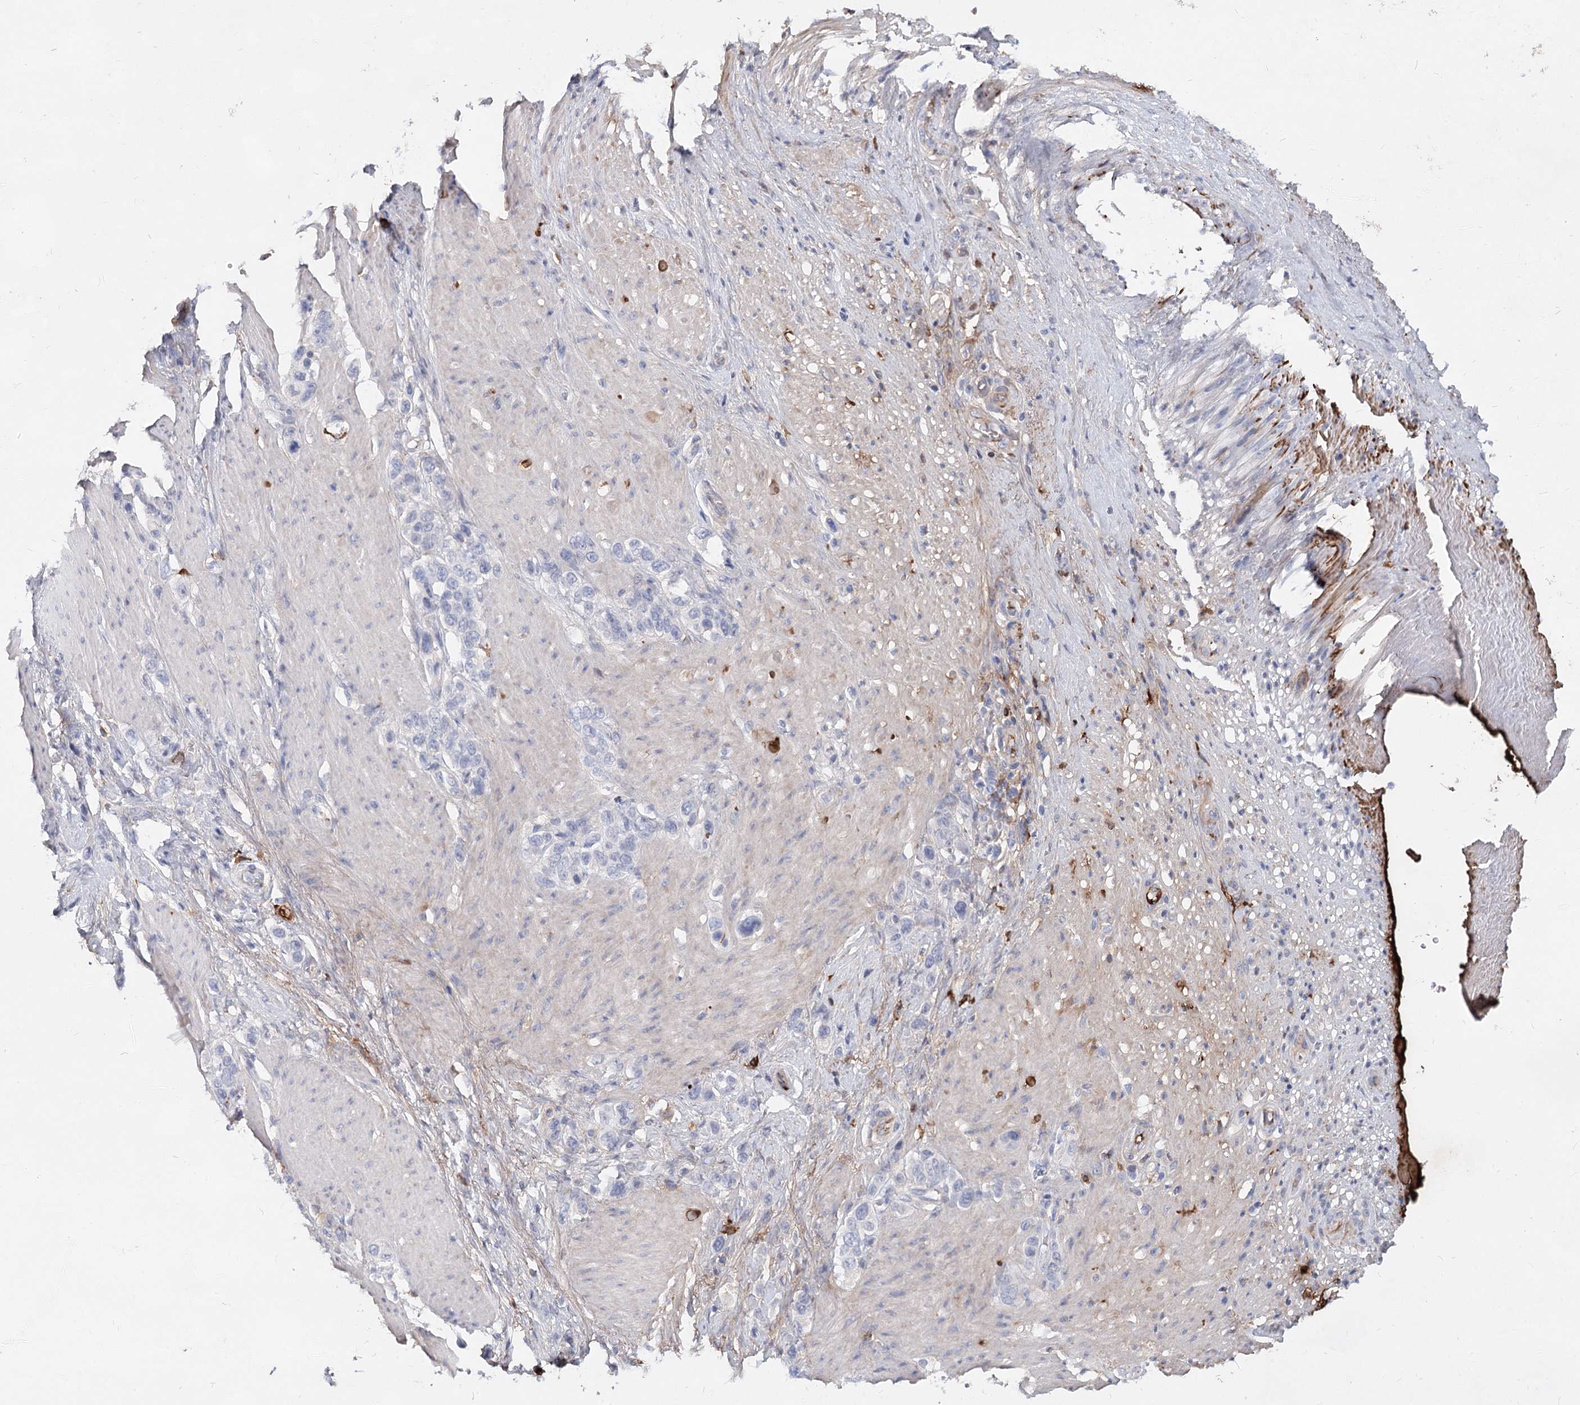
{"staining": {"intensity": "negative", "quantity": "none", "location": "none"}, "tissue": "stomach cancer", "cell_type": "Tumor cells", "image_type": "cancer", "snomed": [{"axis": "morphology", "description": "Adenocarcinoma, NOS"}, {"axis": "morphology", "description": "Adenocarcinoma, High grade"}, {"axis": "topography", "description": "Stomach, upper"}, {"axis": "topography", "description": "Stomach, lower"}], "caption": "This is a micrograph of immunohistochemistry staining of stomach adenocarcinoma, which shows no expression in tumor cells.", "gene": "TASOR2", "patient": {"sex": "female", "age": 65}}